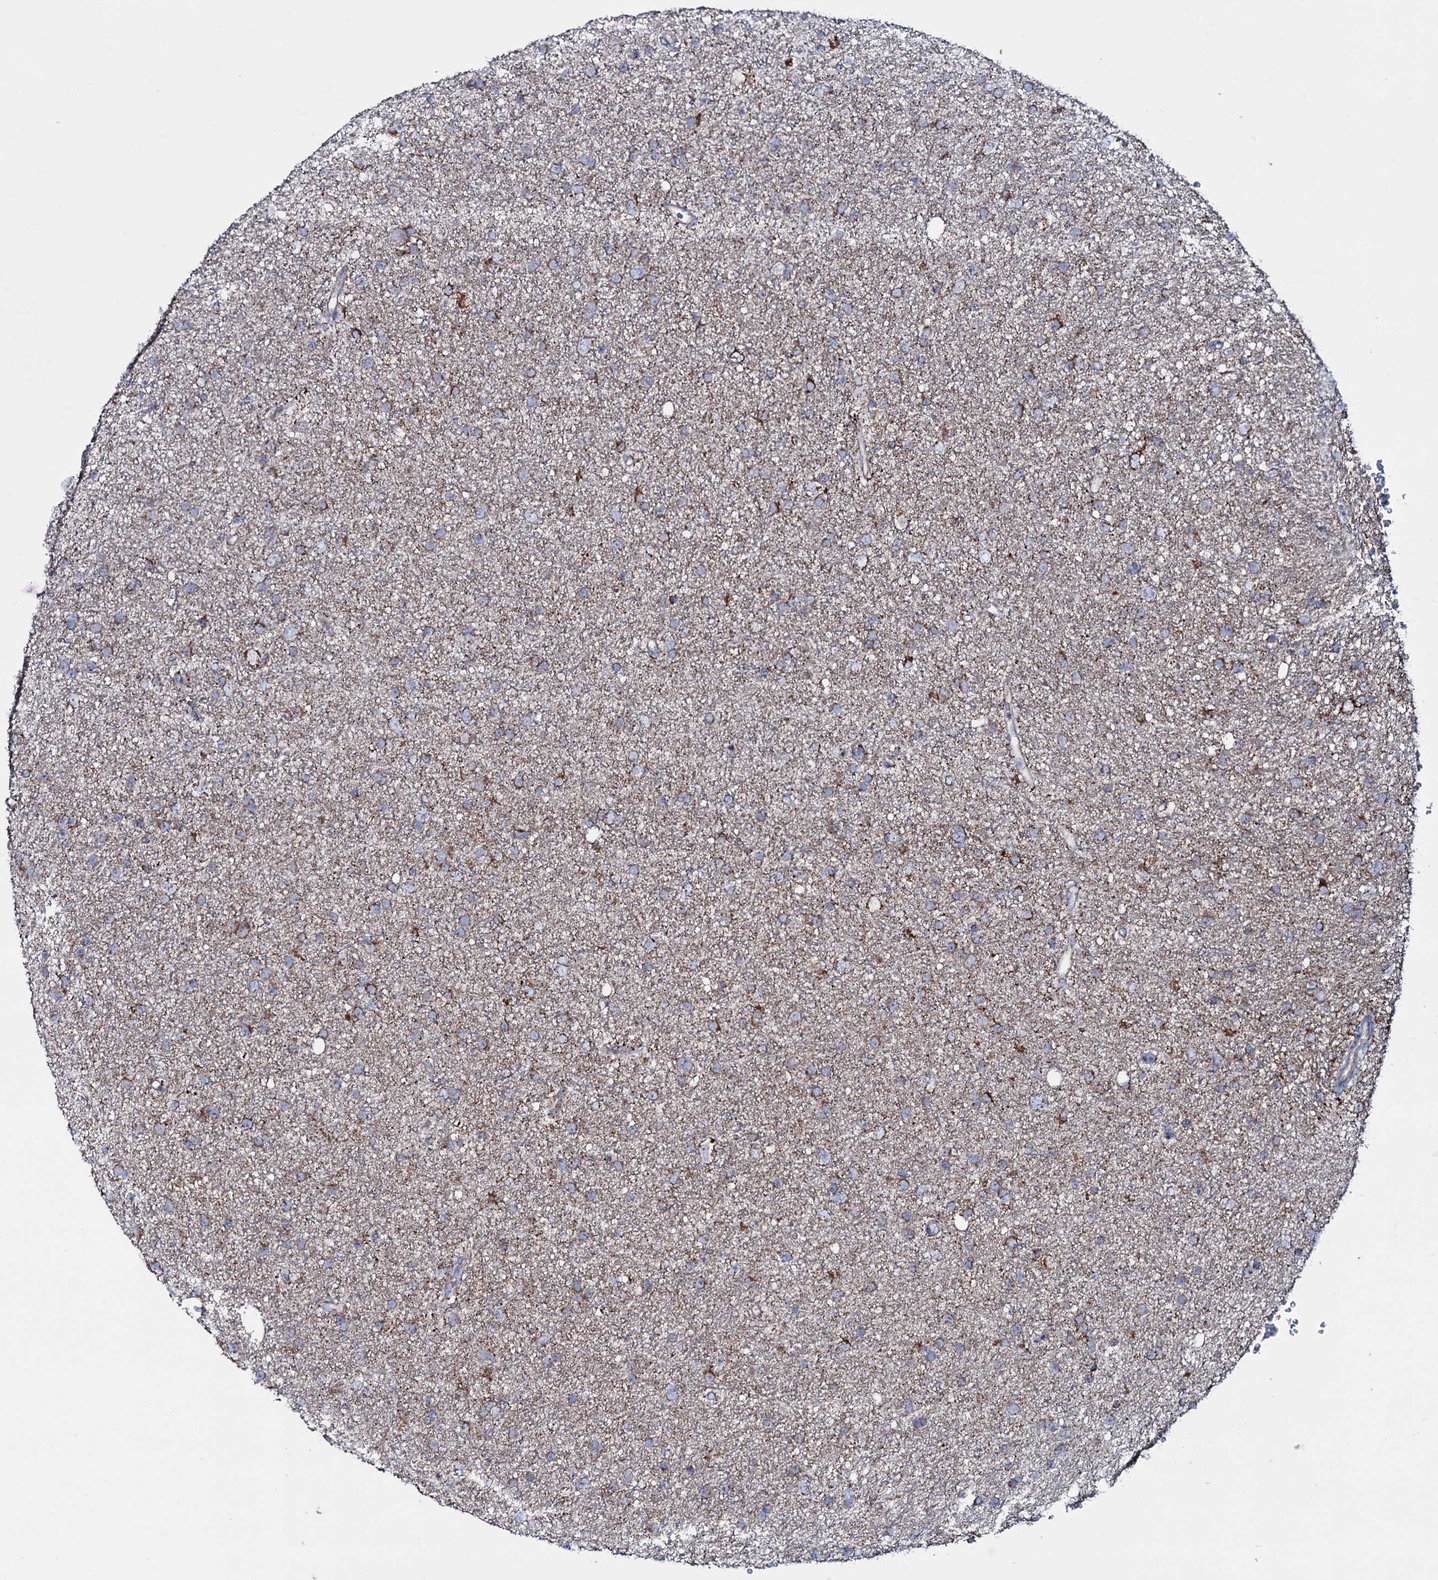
{"staining": {"intensity": "strong", "quantity": "<25%", "location": "cytoplasmic/membranous"}, "tissue": "glioma", "cell_type": "Tumor cells", "image_type": "cancer", "snomed": [{"axis": "morphology", "description": "Glioma, malignant, Low grade"}, {"axis": "topography", "description": "Cerebral cortex"}], "caption": "High-power microscopy captured an immunohistochemistry (IHC) photomicrograph of glioma, revealing strong cytoplasmic/membranous staining in approximately <25% of tumor cells.", "gene": "MRPS35", "patient": {"sex": "female", "age": 39}}